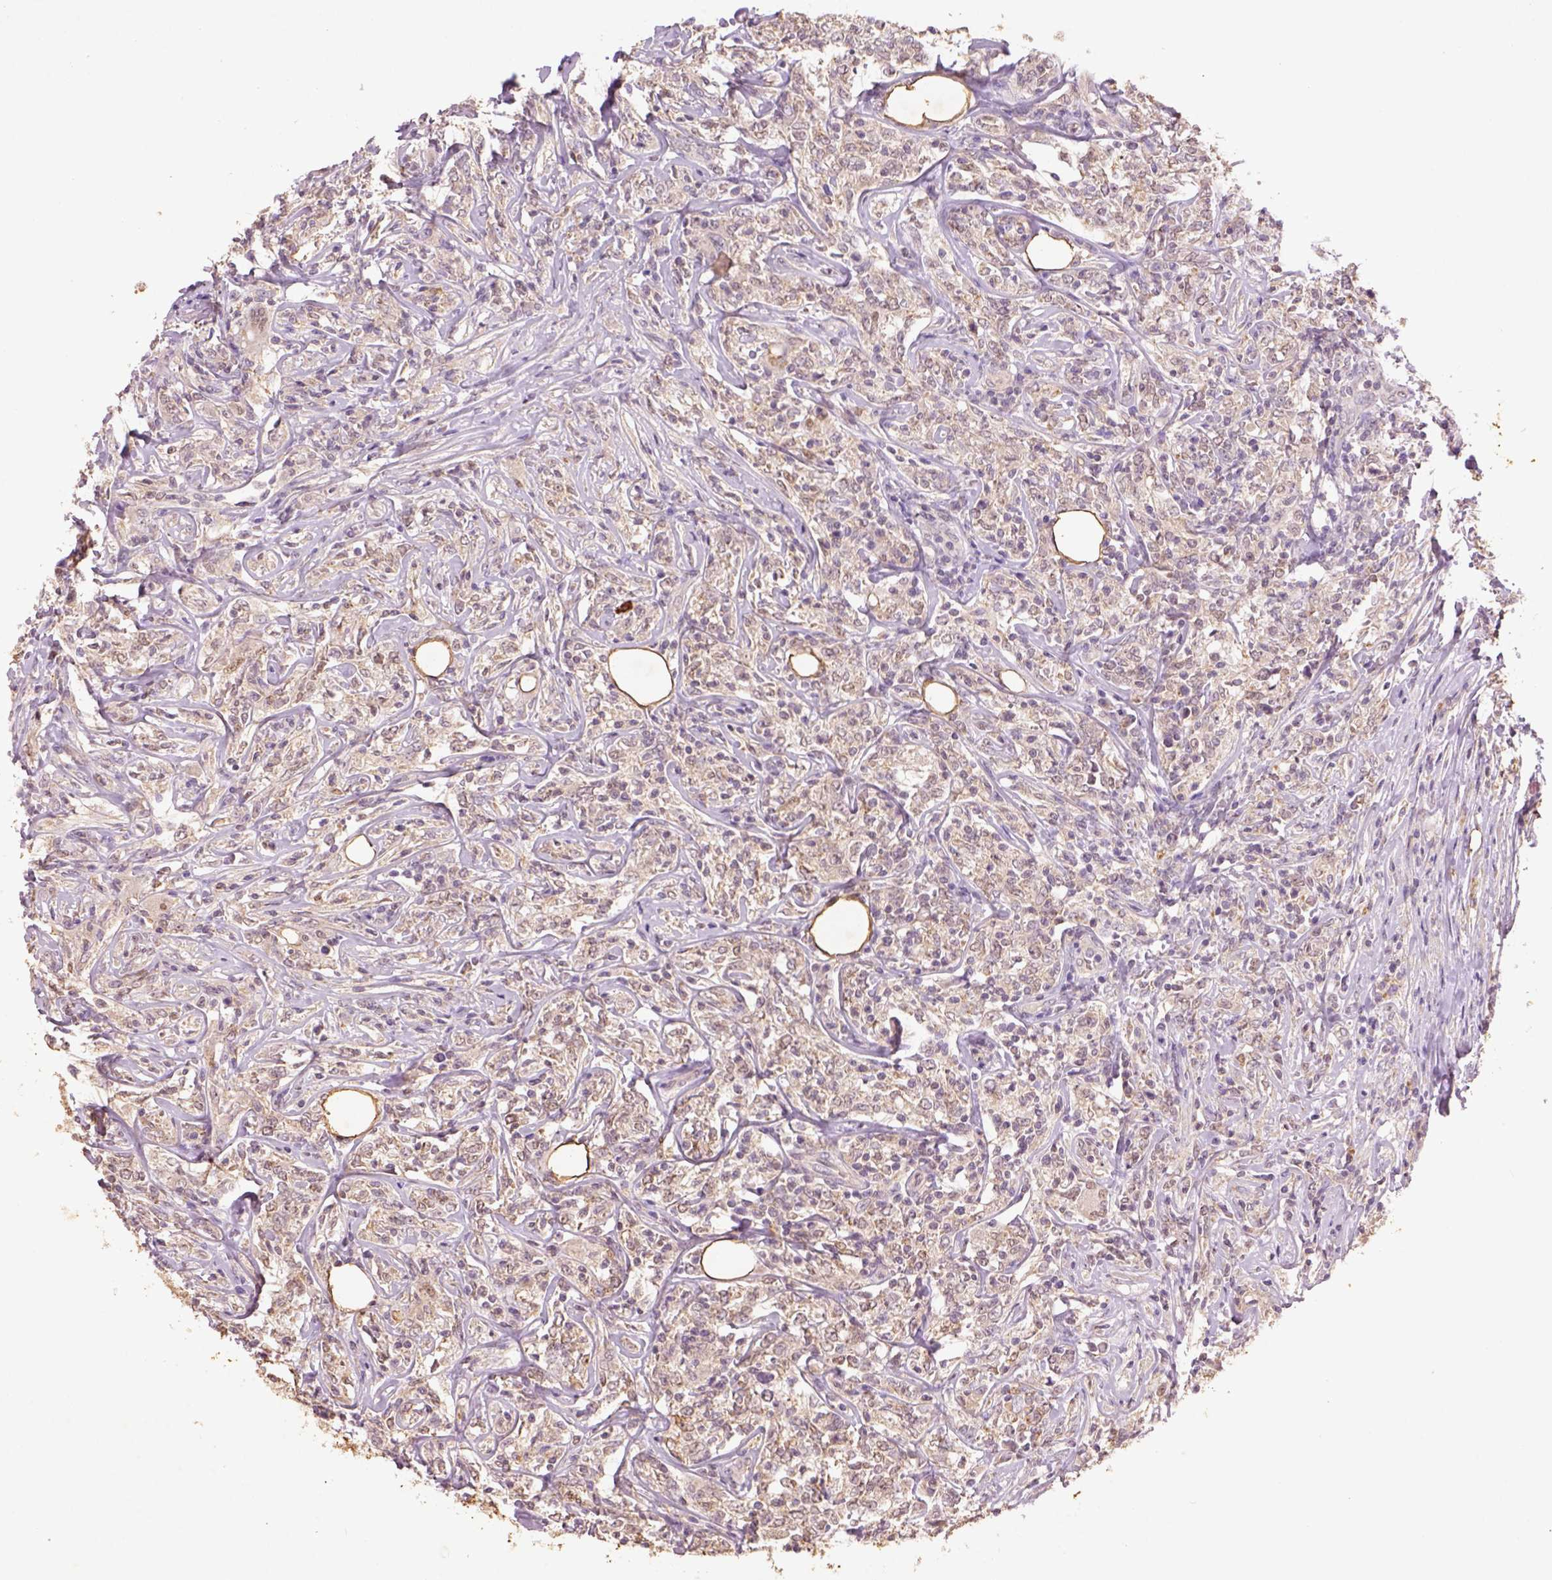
{"staining": {"intensity": "negative", "quantity": "none", "location": "none"}, "tissue": "lymphoma", "cell_type": "Tumor cells", "image_type": "cancer", "snomed": [{"axis": "morphology", "description": "Malignant lymphoma, non-Hodgkin's type, High grade"}, {"axis": "topography", "description": "Lymph node"}], "caption": "IHC histopathology image of human lymphoma stained for a protein (brown), which displays no positivity in tumor cells.", "gene": "AP2B1", "patient": {"sex": "female", "age": 84}}